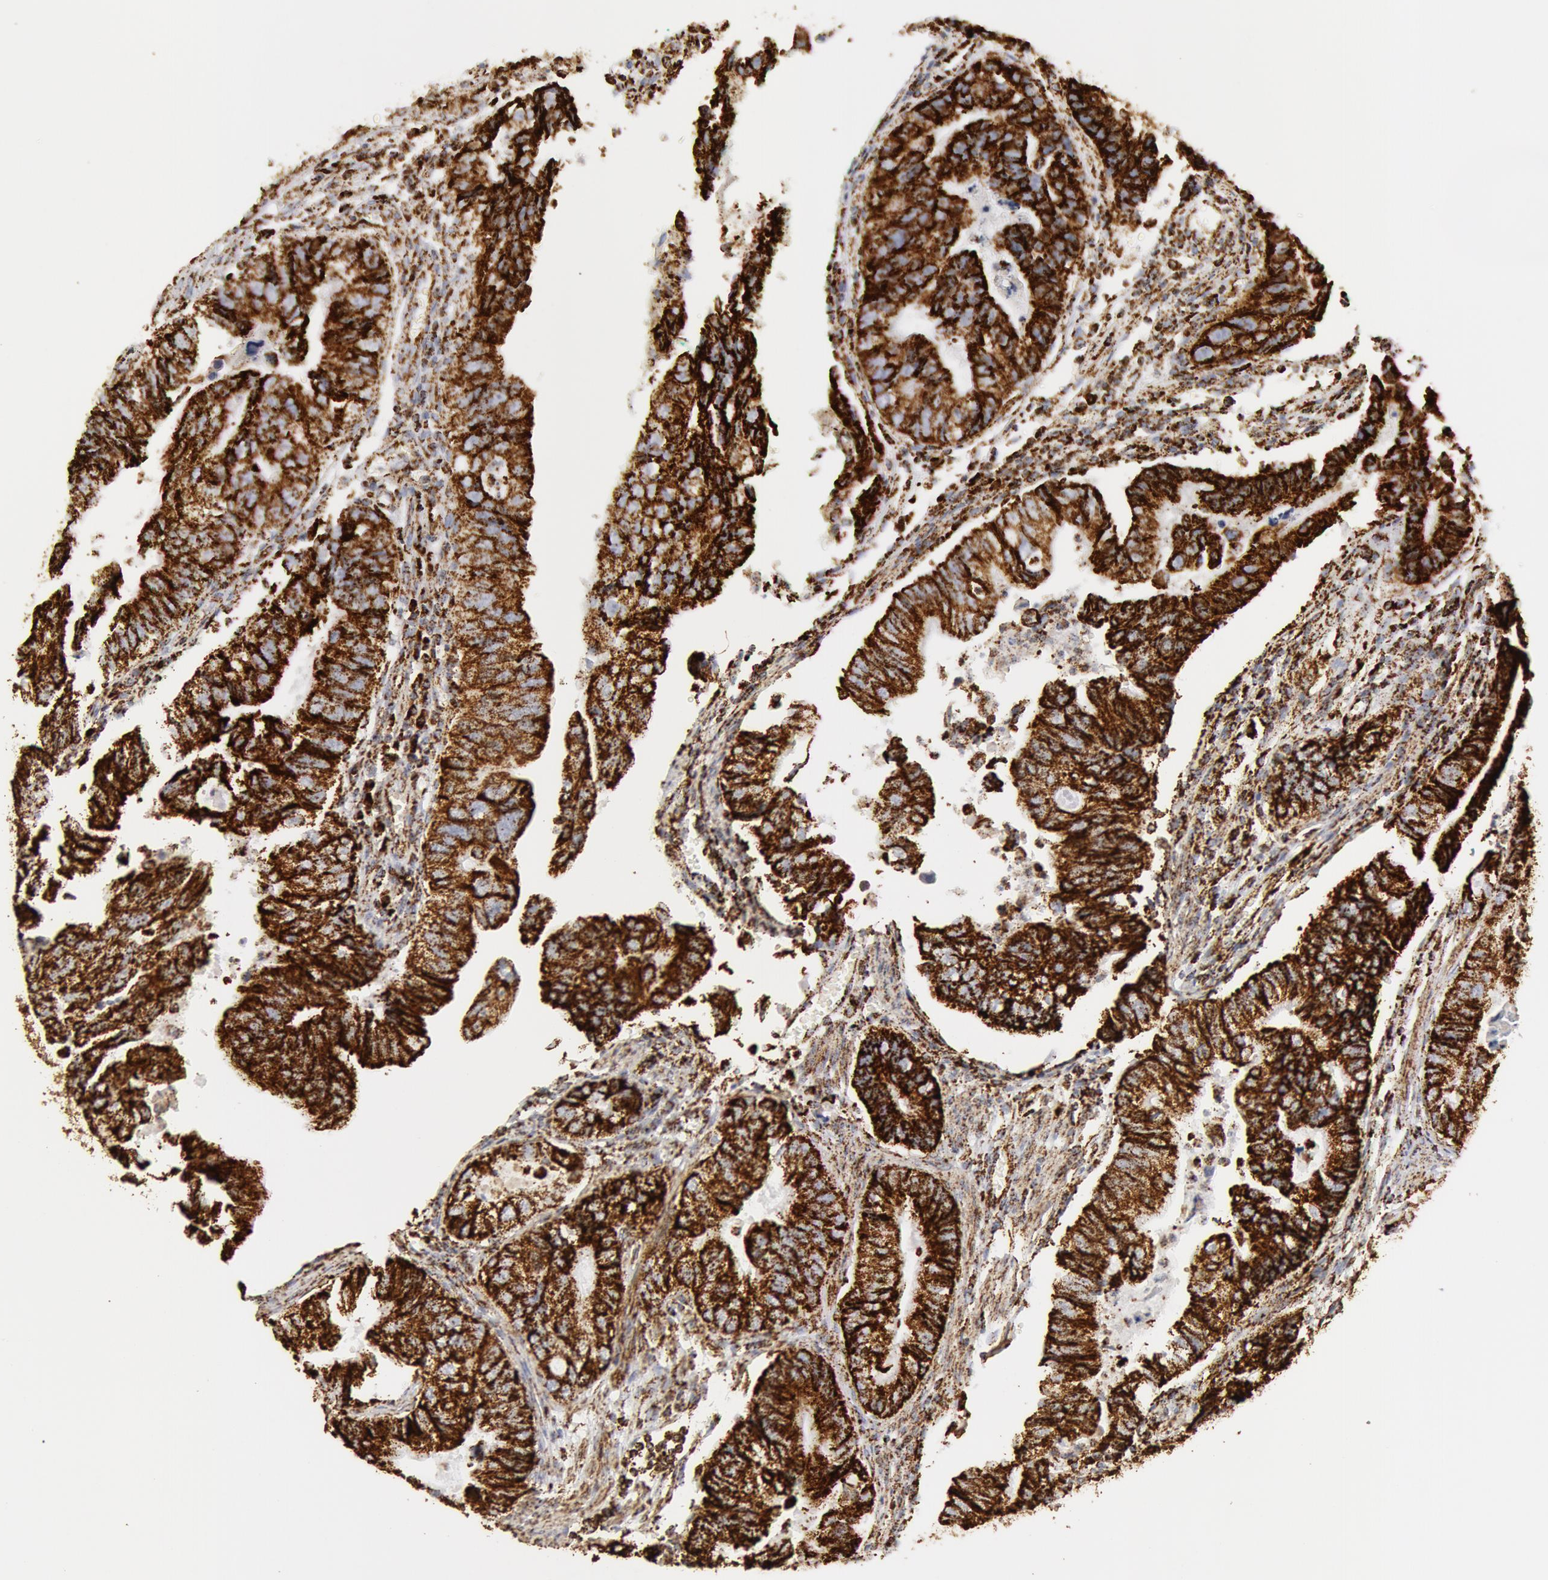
{"staining": {"intensity": "strong", "quantity": ">75%", "location": "cytoplasmic/membranous"}, "tissue": "colorectal cancer", "cell_type": "Tumor cells", "image_type": "cancer", "snomed": [{"axis": "morphology", "description": "Adenocarcinoma, NOS"}, {"axis": "topography", "description": "Rectum"}], "caption": "A high-resolution image shows immunohistochemistry (IHC) staining of colorectal adenocarcinoma, which displays strong cytoplasmic/membranous expression in about >75% of tumor cells. (Brightfield microscopy of DAB IHC at high magnification).", "gene": "ATP5F1B", "patient": {"sex": "female", "age": 65}}